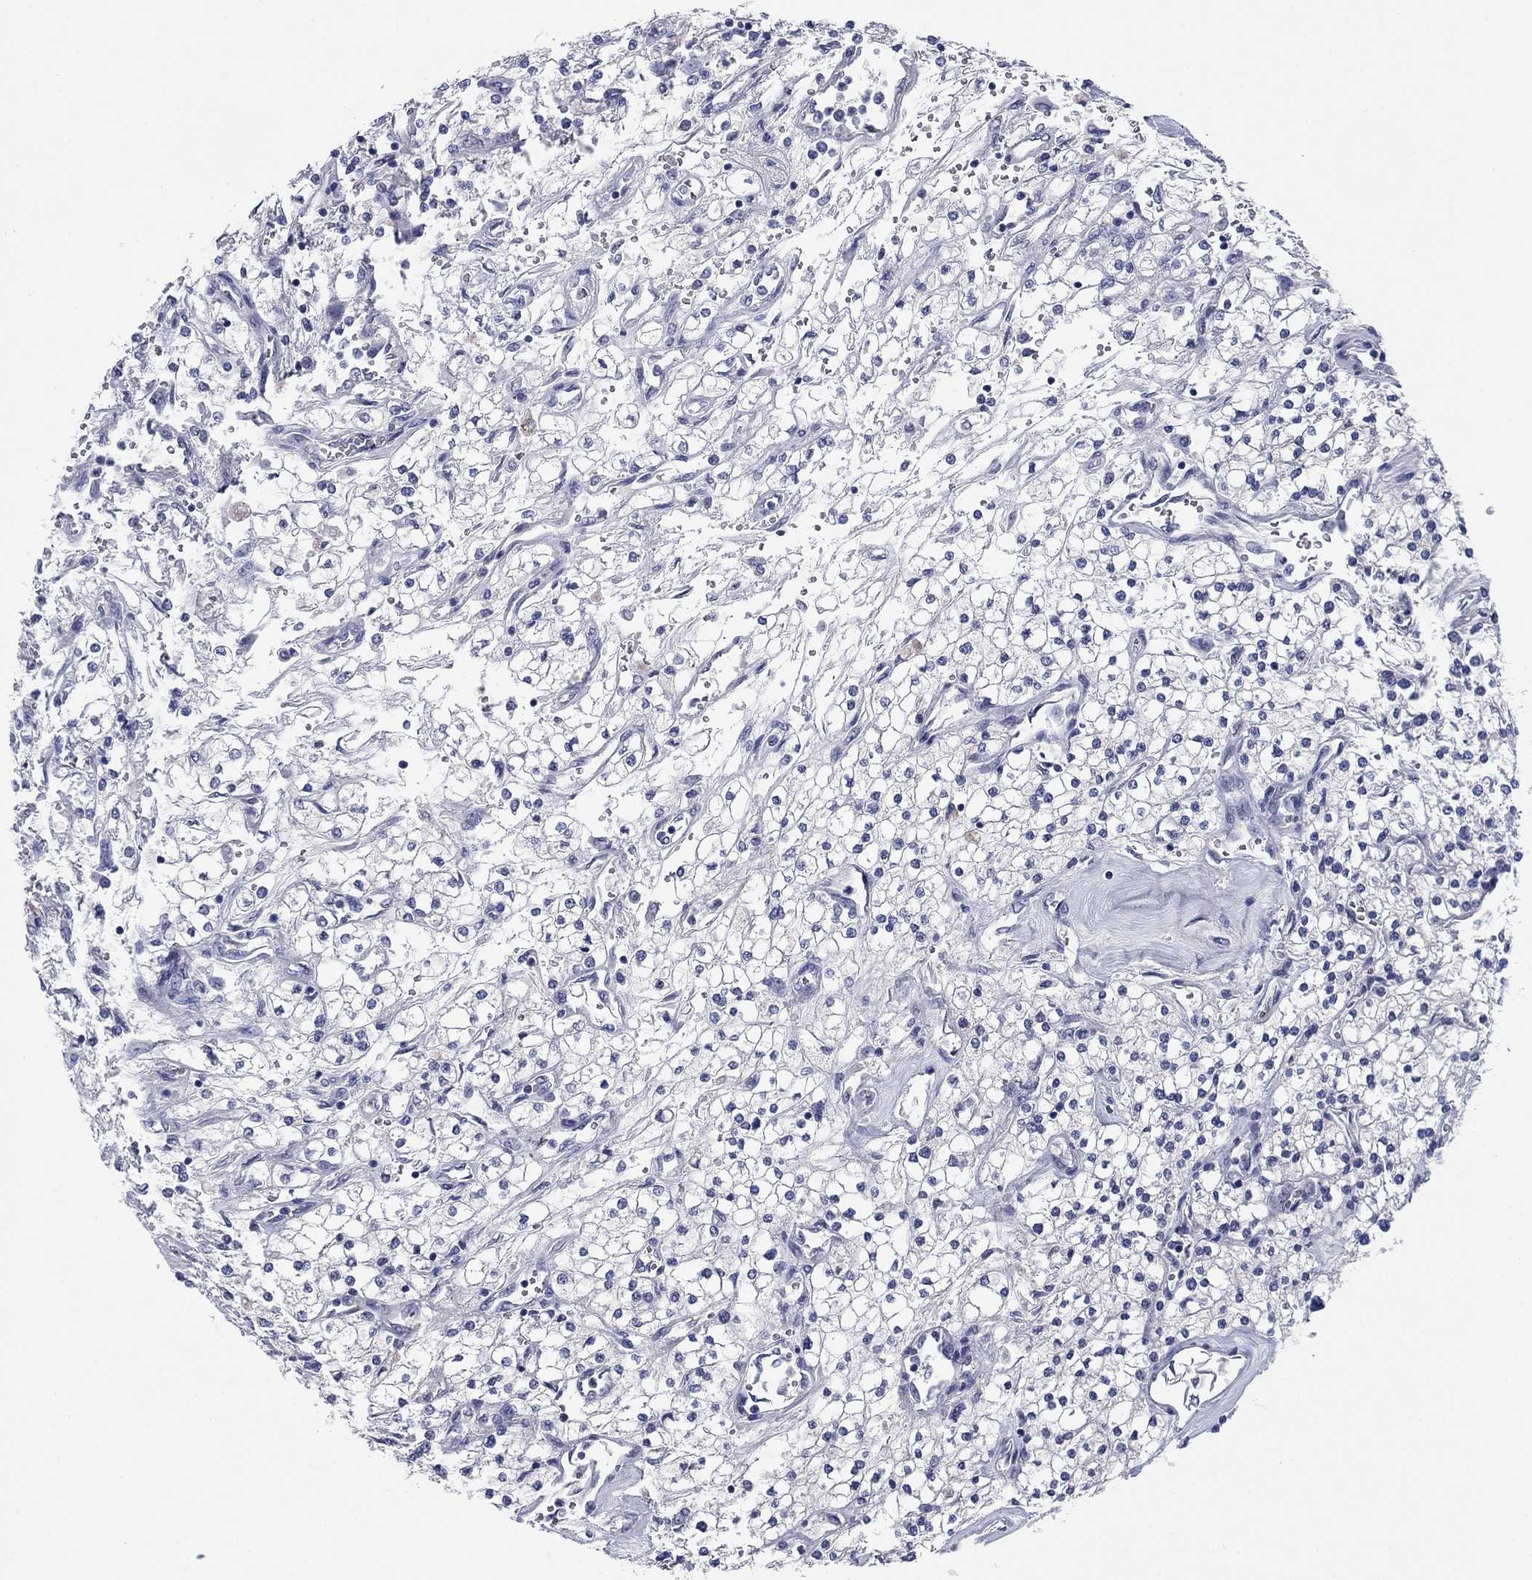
{"staining": {"intensity": "negative", "quantity": "none", "location": "none"}, "tissue": "renal cancer", "cell_type": "Tumor cells", "image_type": "cancer", "snomed": [{"axis": "morphology", "description": "Adenocarcinoma, NOS"}, {"axis": "topography", "description": "Kidney"}], "caption": "DAB (3,3'-diaminobenzidine) immunohistochemical staining of renal cancer (adenocarcinoma) displays no significant staining in tumor cells.", "gene": "KCNH1", "patient": {"sex": "male", "age": 80}}